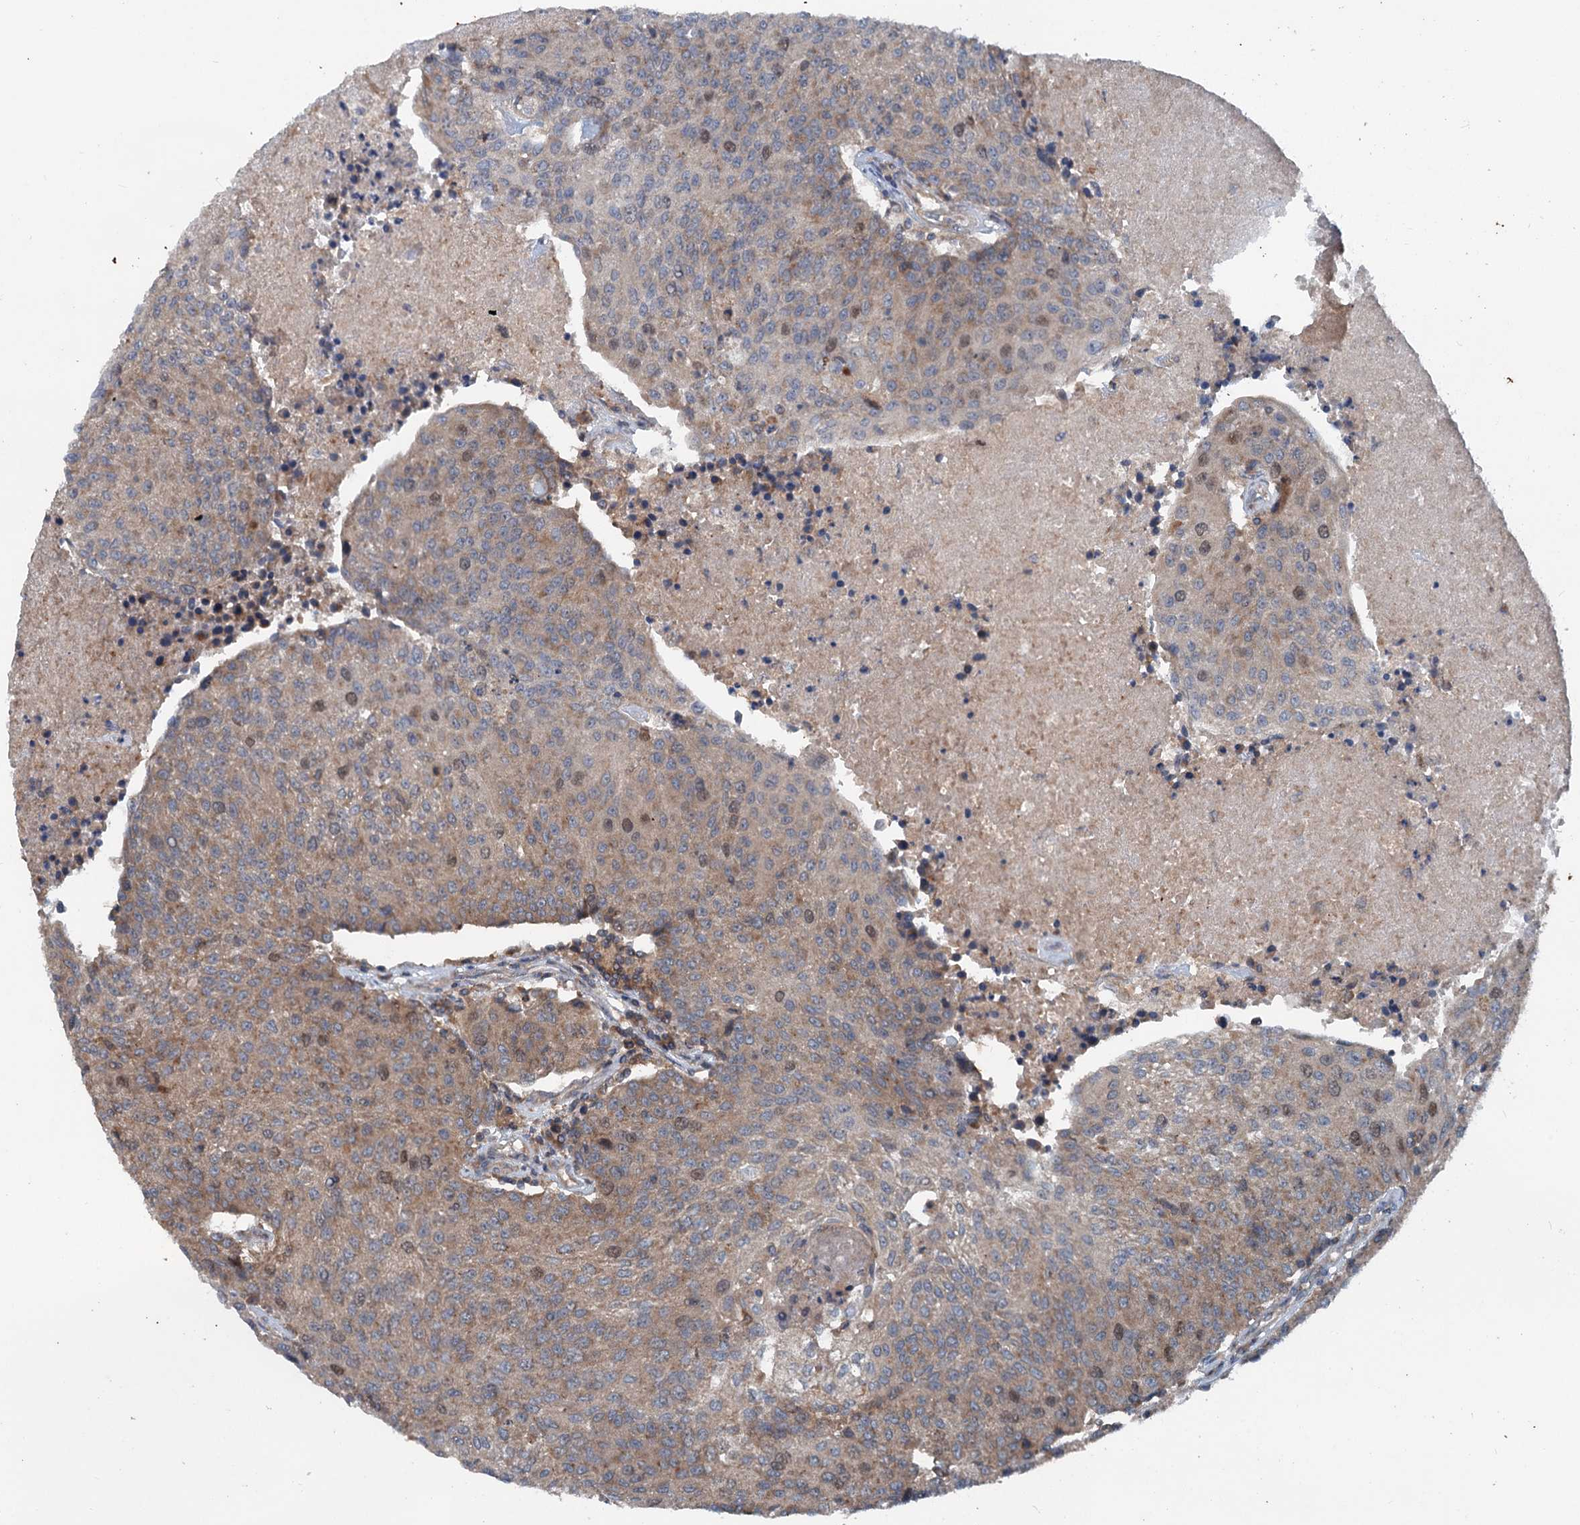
{"staining": {"intensity": "moderate", "quantity": "25%-75%", "location": "cytoplasmic/membranous,nuclear"}, "tissue": "urothelial cancer", "cell_type": "Tumor cells", "image_type": "cancer", "snomed": [{"axis": "morphology", "description": "Urothelial carcinoma, High grade"}, {"axis": "topography", "description": "Urinary bladder"}], "caption": "Tumor cells reveal moderate cytoplasmic/membranous and nuclear staining in approximately 25%-75% of cells in urothelial cancer.", "gene": "TEDC1", "patient": {"sex": "female", "age": 85}}